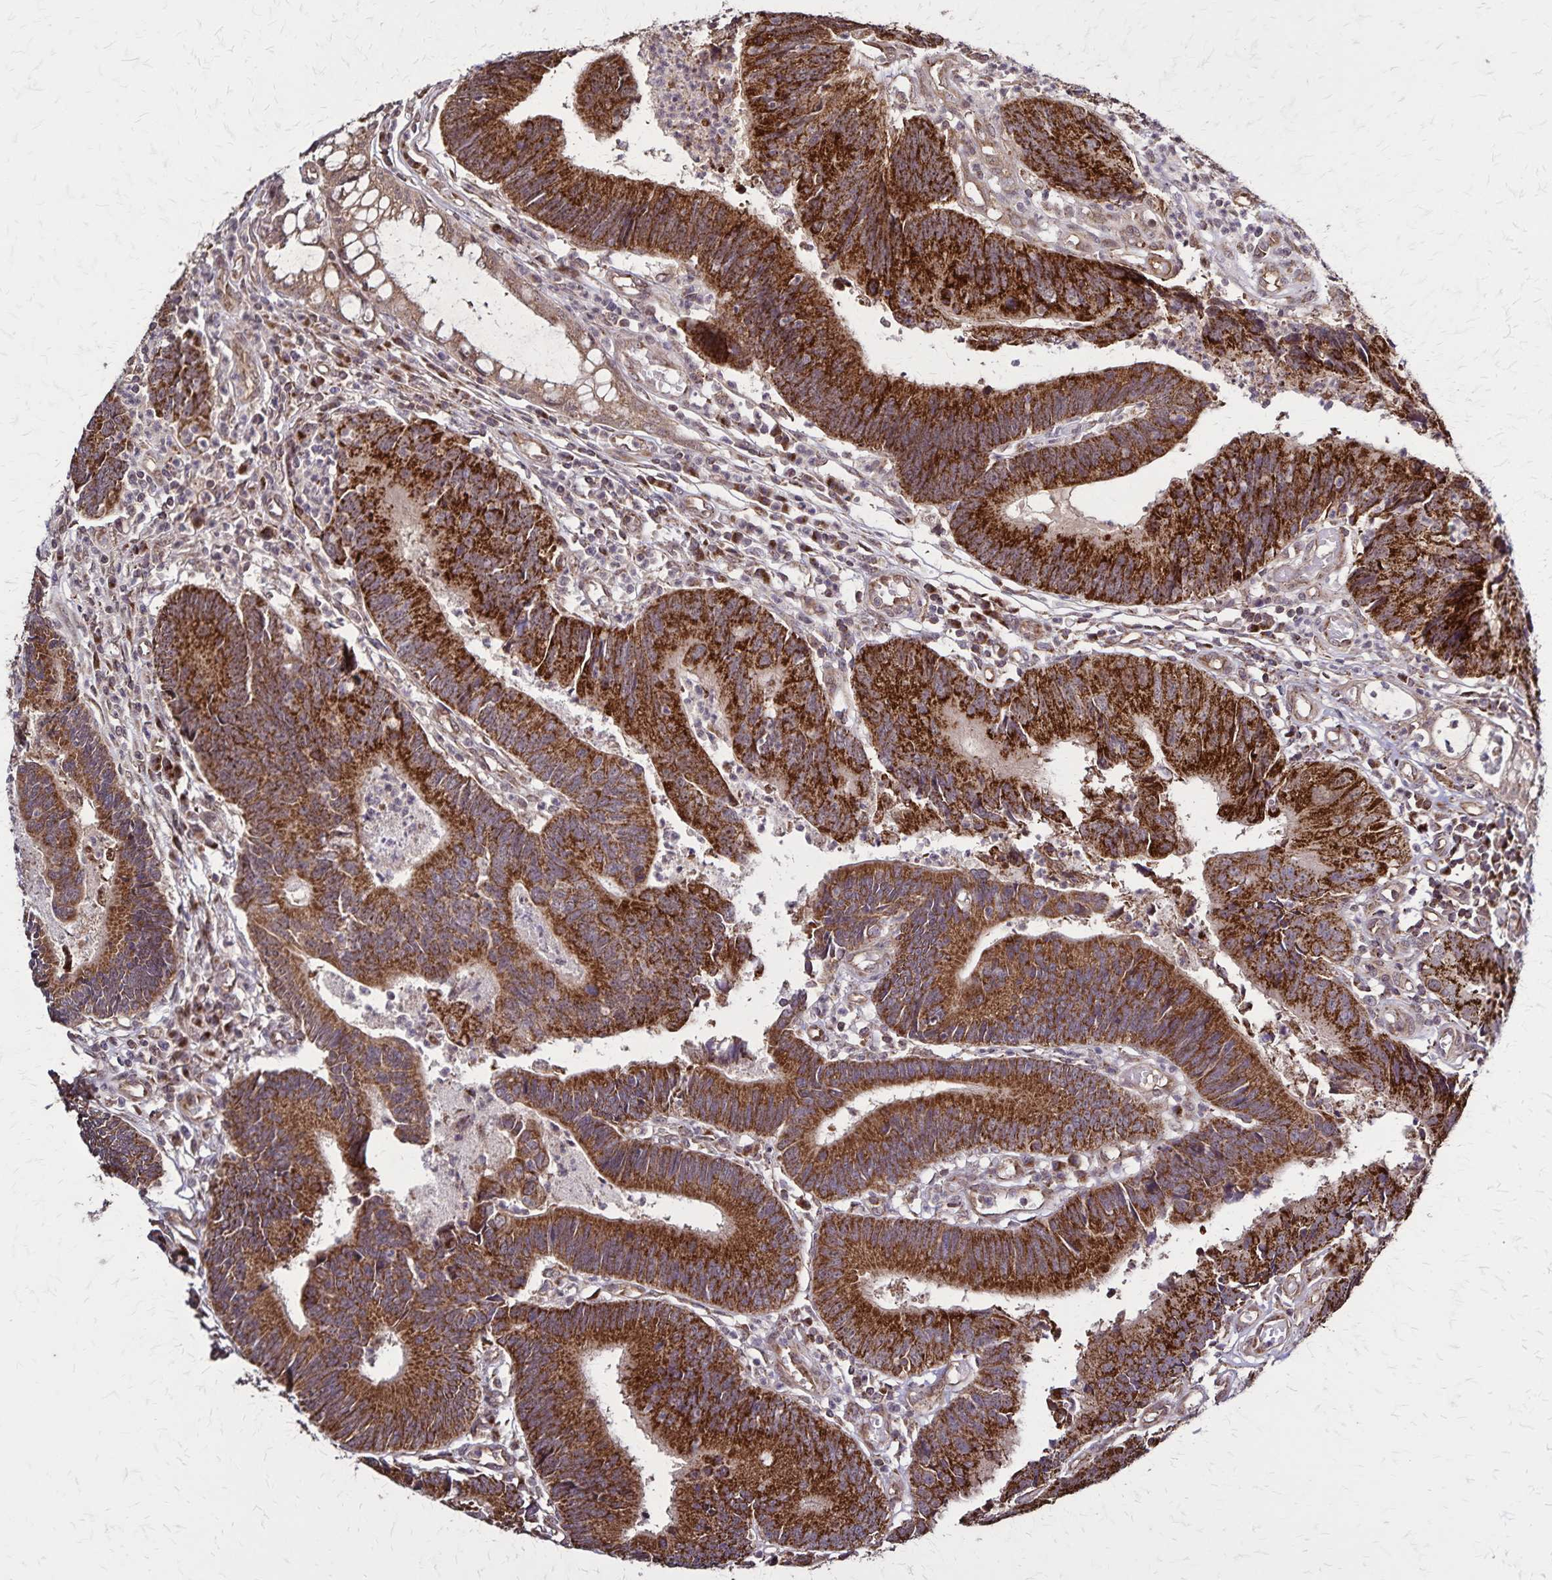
{"staining": {"intensity": "strong", "quantity": ">75%", "location": "cytoplasmic/membranous"}, "tissue": "colorectal cancer", "cell_type": "Tumor cells", "image_type": "cancer", "snomed": [{"axis": "morphology", "description": "Adenocarcinoma, NOS"}, {"axis": "topography", "description": "Colon"}], "caption": "Brown immunohistochemical staining in human colorectal cancer (adenocarcinoma) reveals strong cytoplasmic/membranous positivity in approximately >75% of tumor cells. Nuclei are stained in blue.", "gene": "NFS1", "patient": {"sex": "female", "age": 67}}